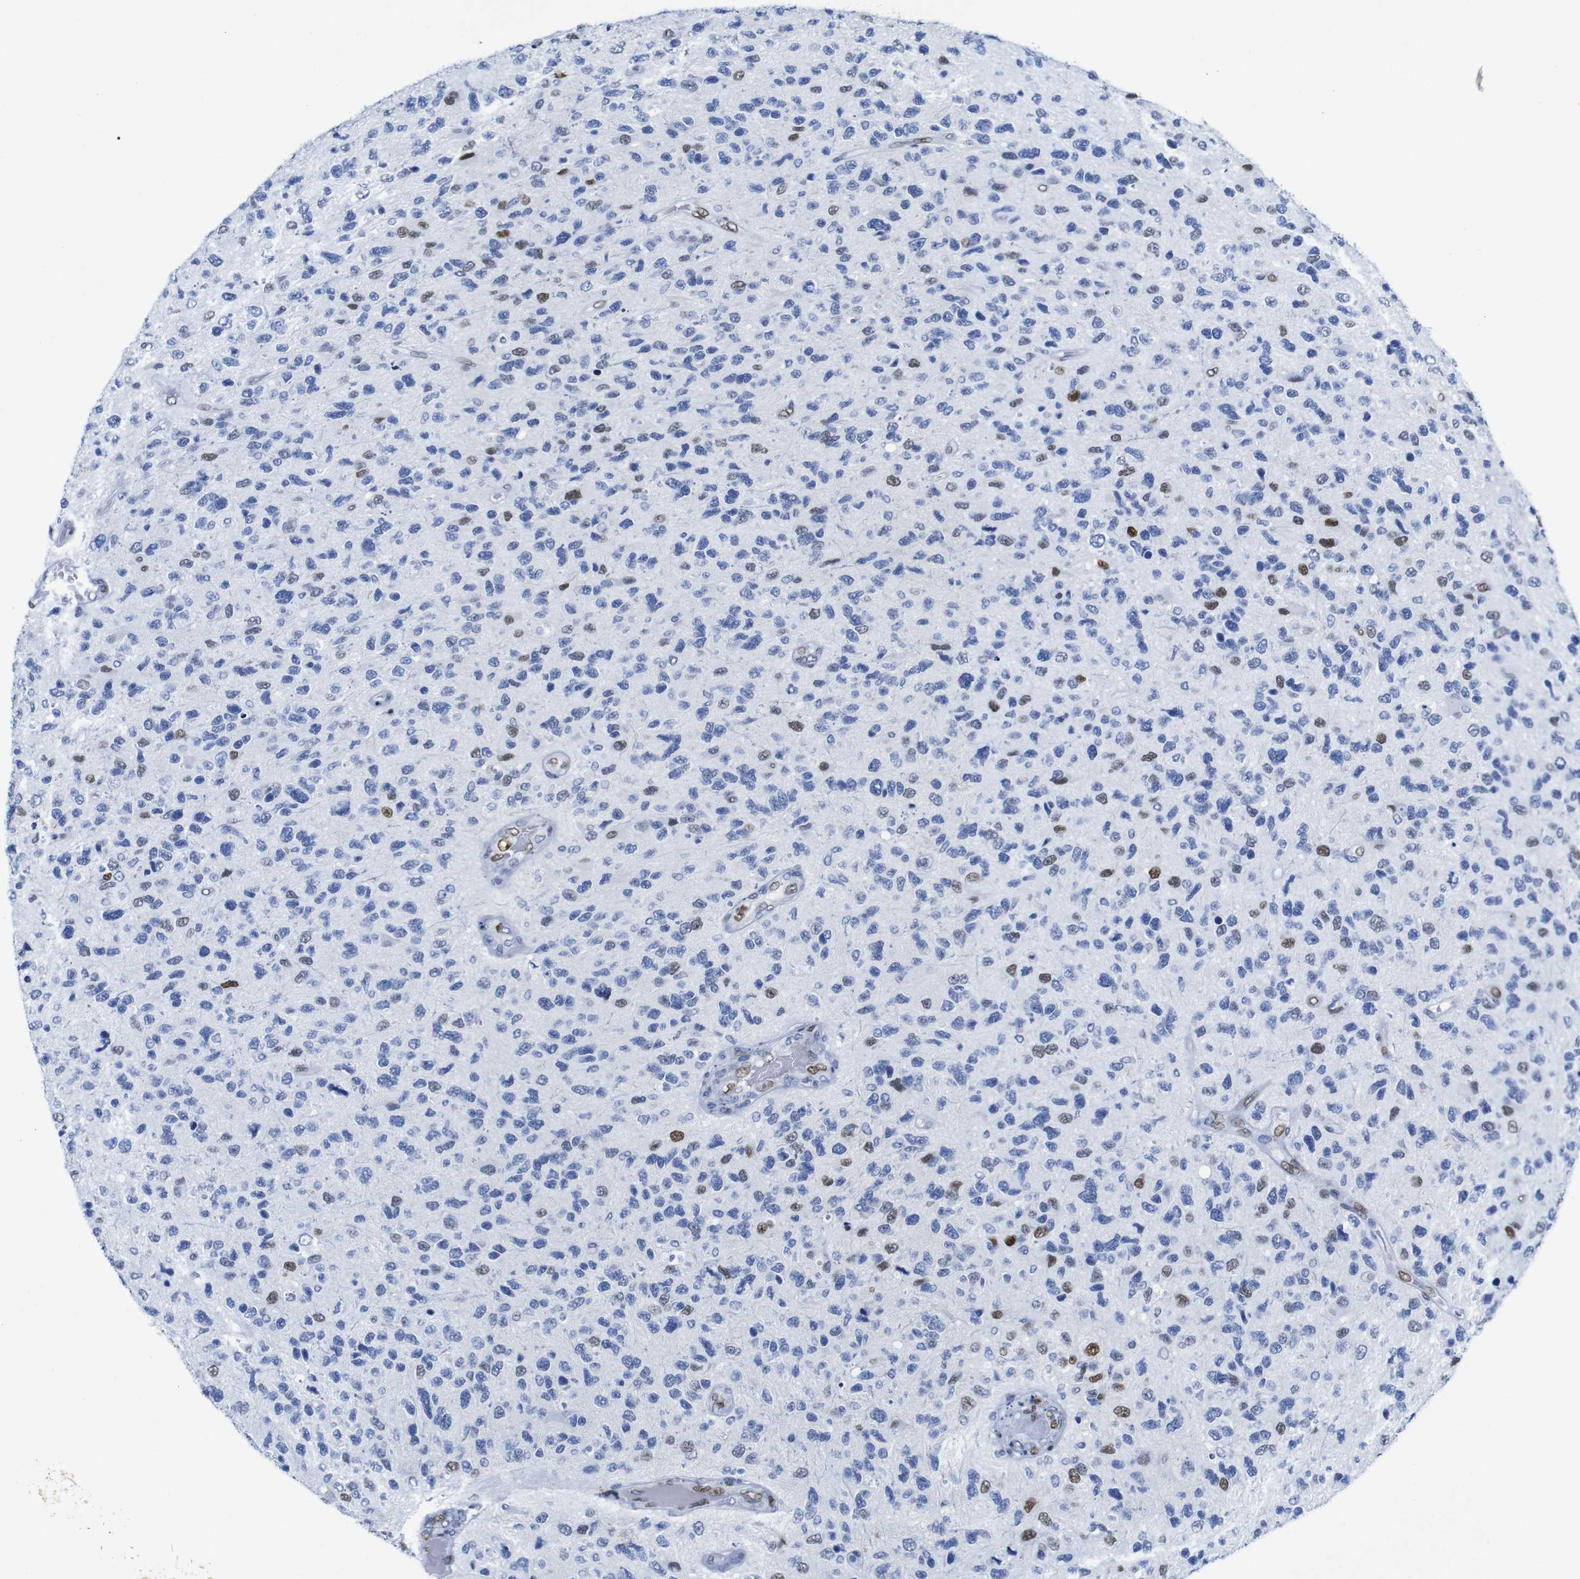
{"staining": {"intensity": "moderate", "quantity": "<25%", "location": "nuclear"}, "tissue": "glioma", "cell_type": "Tumor cells", "image_type": "cancer", "snomed": [{"axis": "morphology", "description": "Glioma, malignant, High grade"}, {"axis": "topography", "description": "Brain"}], "caption": "A high-resolution image shows IHC staining of malignant glioma (high-grade), which displays moderate nuclear staining in approximately <25% of tumor cells. Ihc stains the protein in brown and the nuclei are stained blue.", "gene": "FOSL2", "patient": {"sex": "female", "age": 58}}